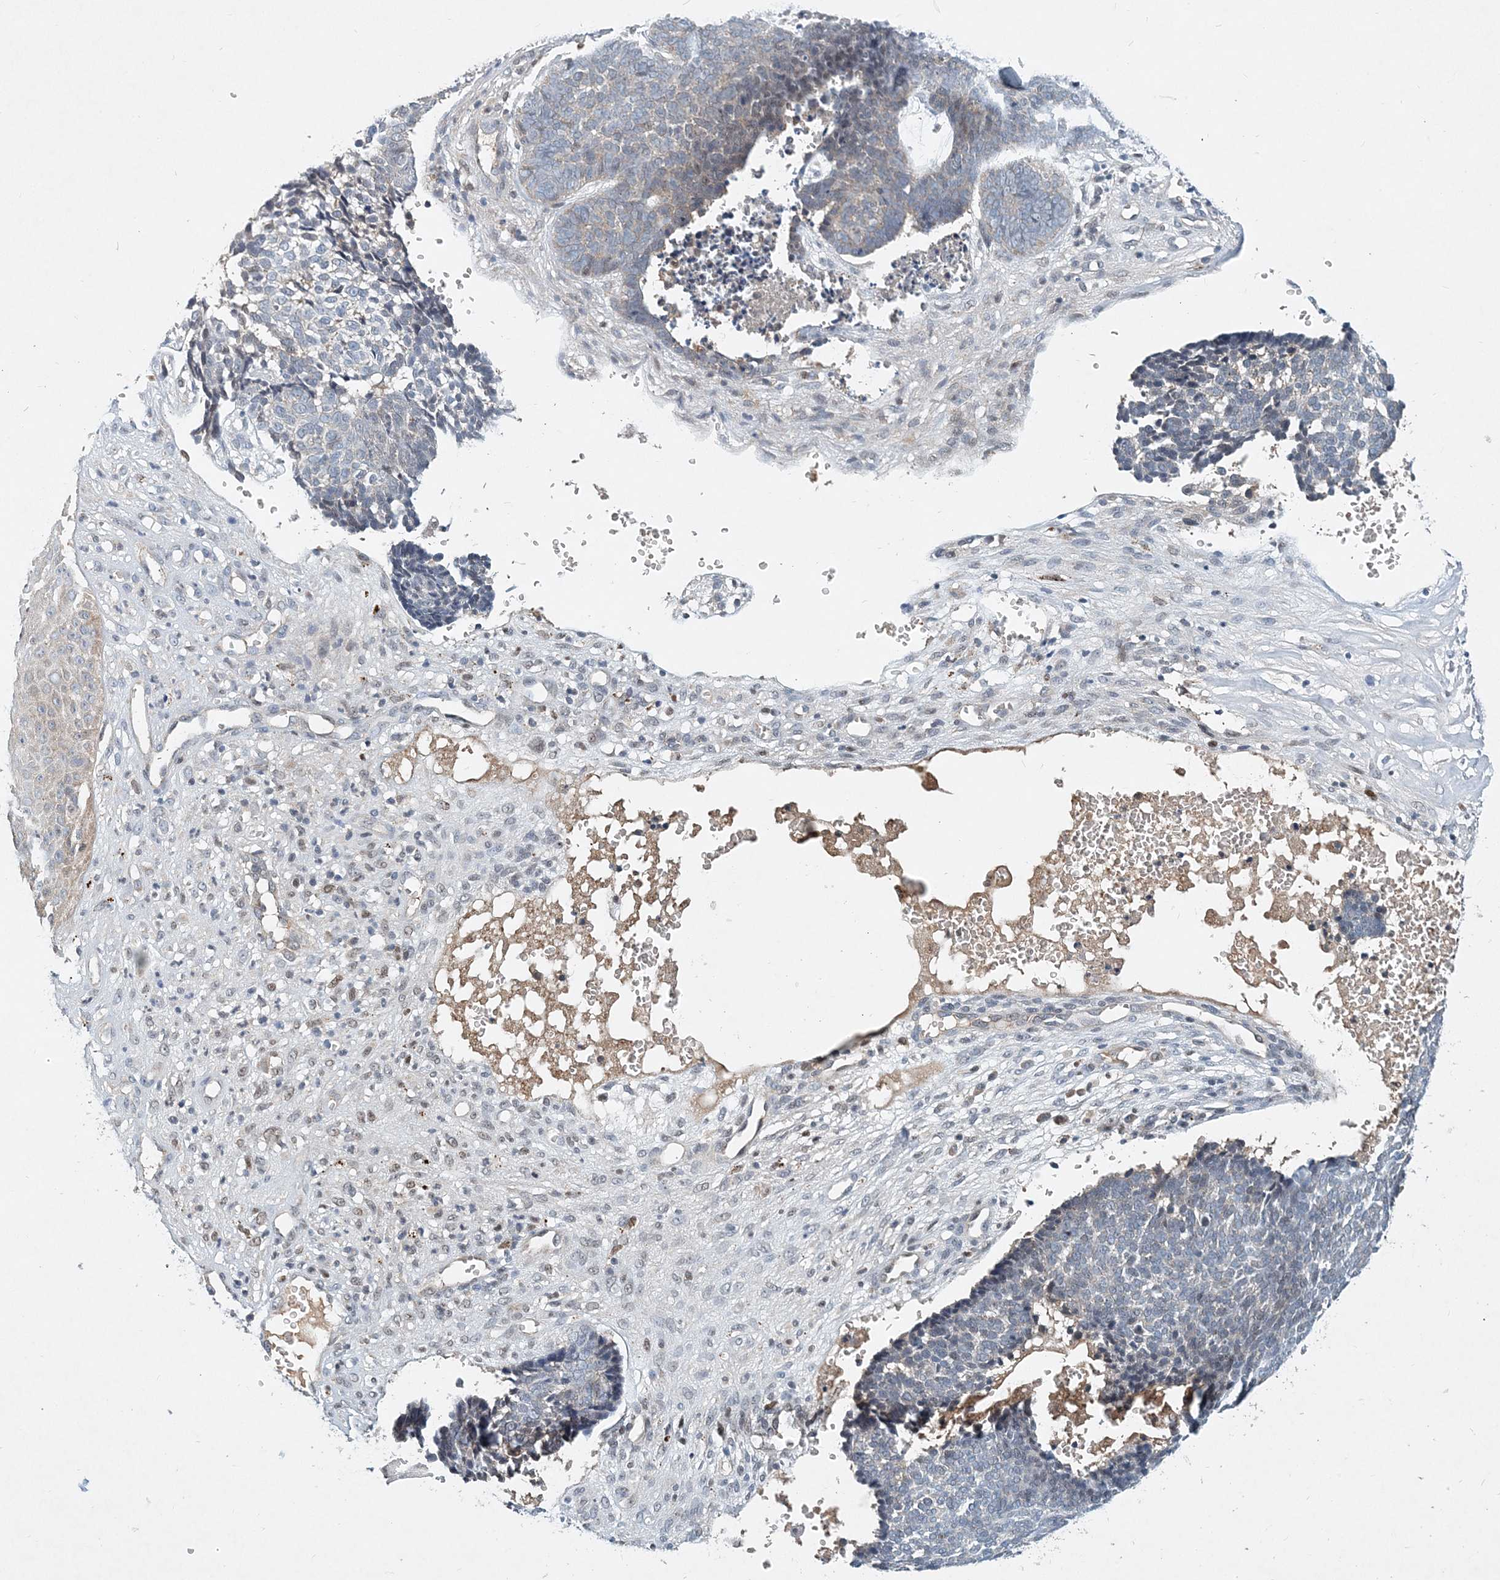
{"staining": {"intensity": "negative", "quantity": "none", "location": "none"}, "tissue": "skin cancer", "cell_type": "Tumor cells", "image_type": "cancer", "snomed": [{"axis": "morphology", "description": "Basal cell carcinoma"}, {"axis": "topography", "description": "Skin"}], "caption": "The image reveals no significant expression in tumor cells of basal cell carcinoma (skin).", "gene": "KPNA4", "patient": {"sex": "male", "age": 84}}